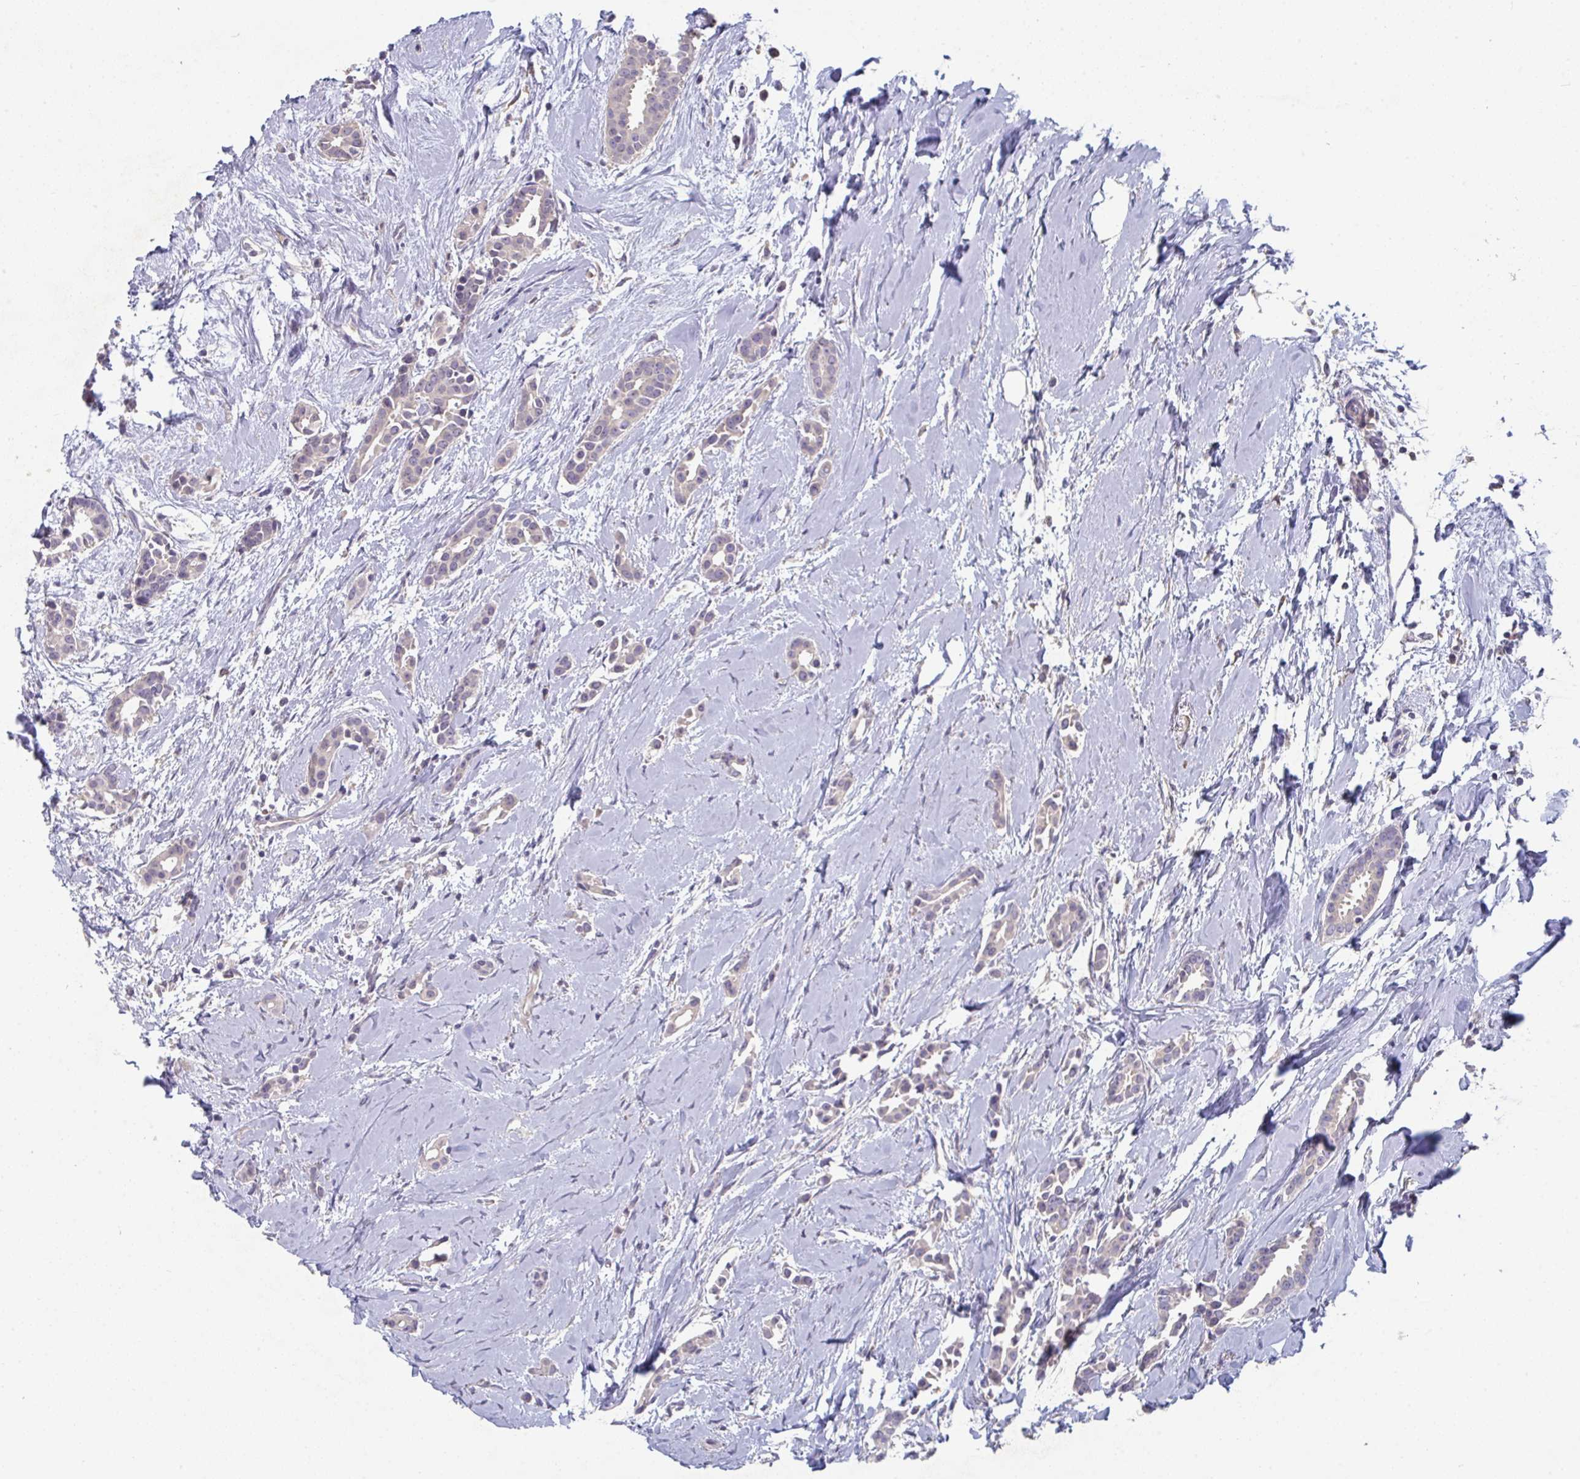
{"staining": {"intensity": "negative", "quantity": "none", "location": "none"}, "tissue": "breast cancer", "cell_type": "Tumor cells", "image_type": "cancer", "snomed": [{"axis": "morphology", "description": "Duct carcinoma"}, {"axis": "topography", "description": "Breast"}], "caption": "Image shows no significant protein staining in tumor cells of breast cancer (intraductal carcinoma). Brightfield microscopy of IHC stained with DAB (3,3'-diaminobenzidine) (brown) and hematoxylin (blue), captured at high magnification.", "gene": "HGFAC", "patient": {"sex": "female", "age": 64}}